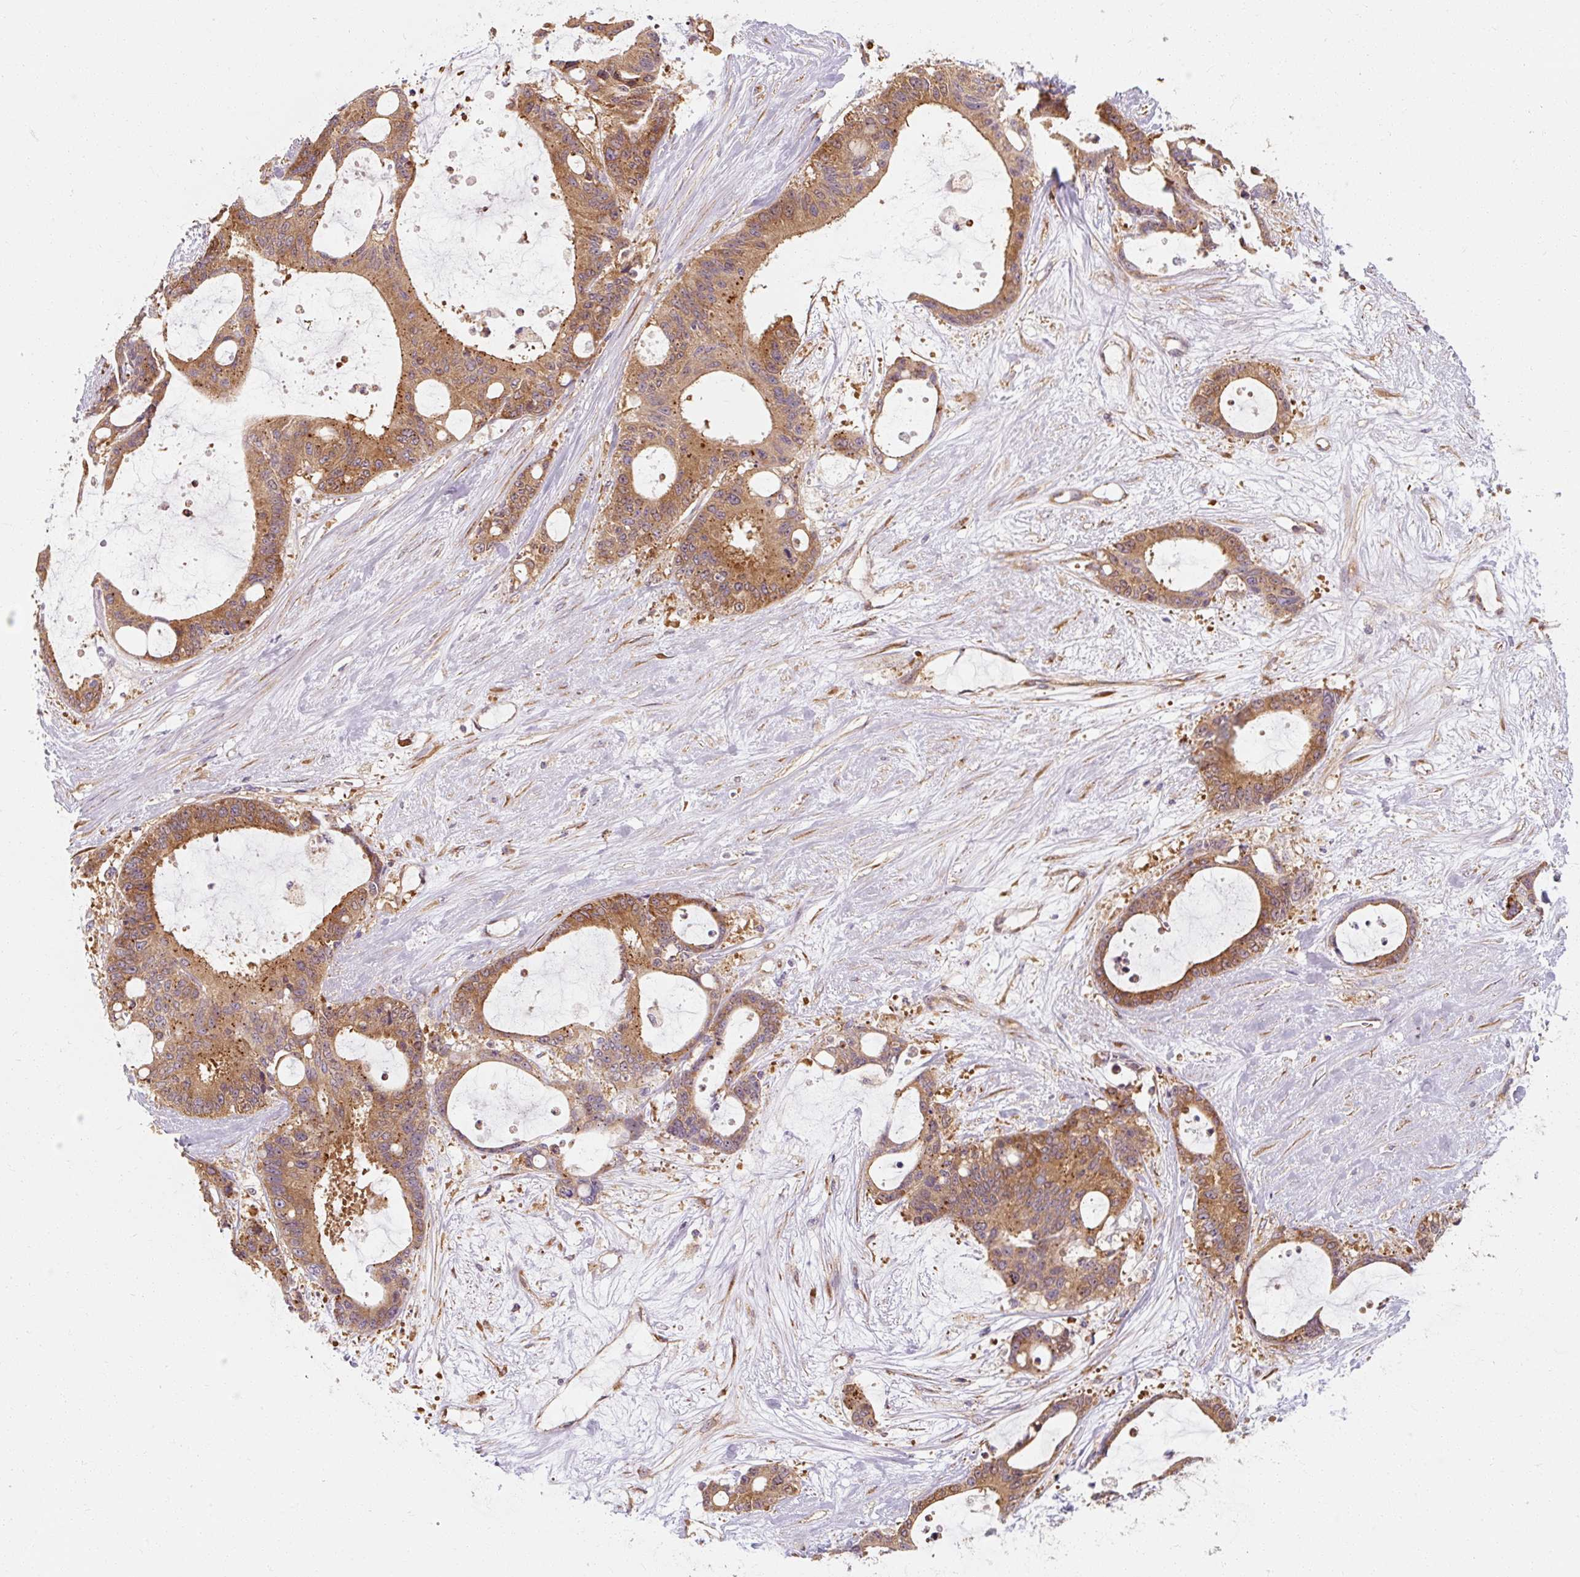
{"staining": {"intensity": "moderate", "quantity": ">75%", "location": "cytoplasmic/membranous"}, "tissue": "liver cancer", "cell_type": "Tumor cells", "image_type": "cancer", "snomed": [{"axis": "morphology", "description": "Normal tissue, NOS"}, {"axis": "morphology", "description": "Cholangiocarcinoma"}, {"axis": "topography", "description": "Liver"}, {"axis": "topography", "description": "Peripheral nerve tissue"}], "caption": "Human liver cancer (cholangiocarcinoma) stained with a protein marker shows moderate staining in tumor cells.", "gene": "TBC1D4", "patient": {"sex": "female", "age": 73}}